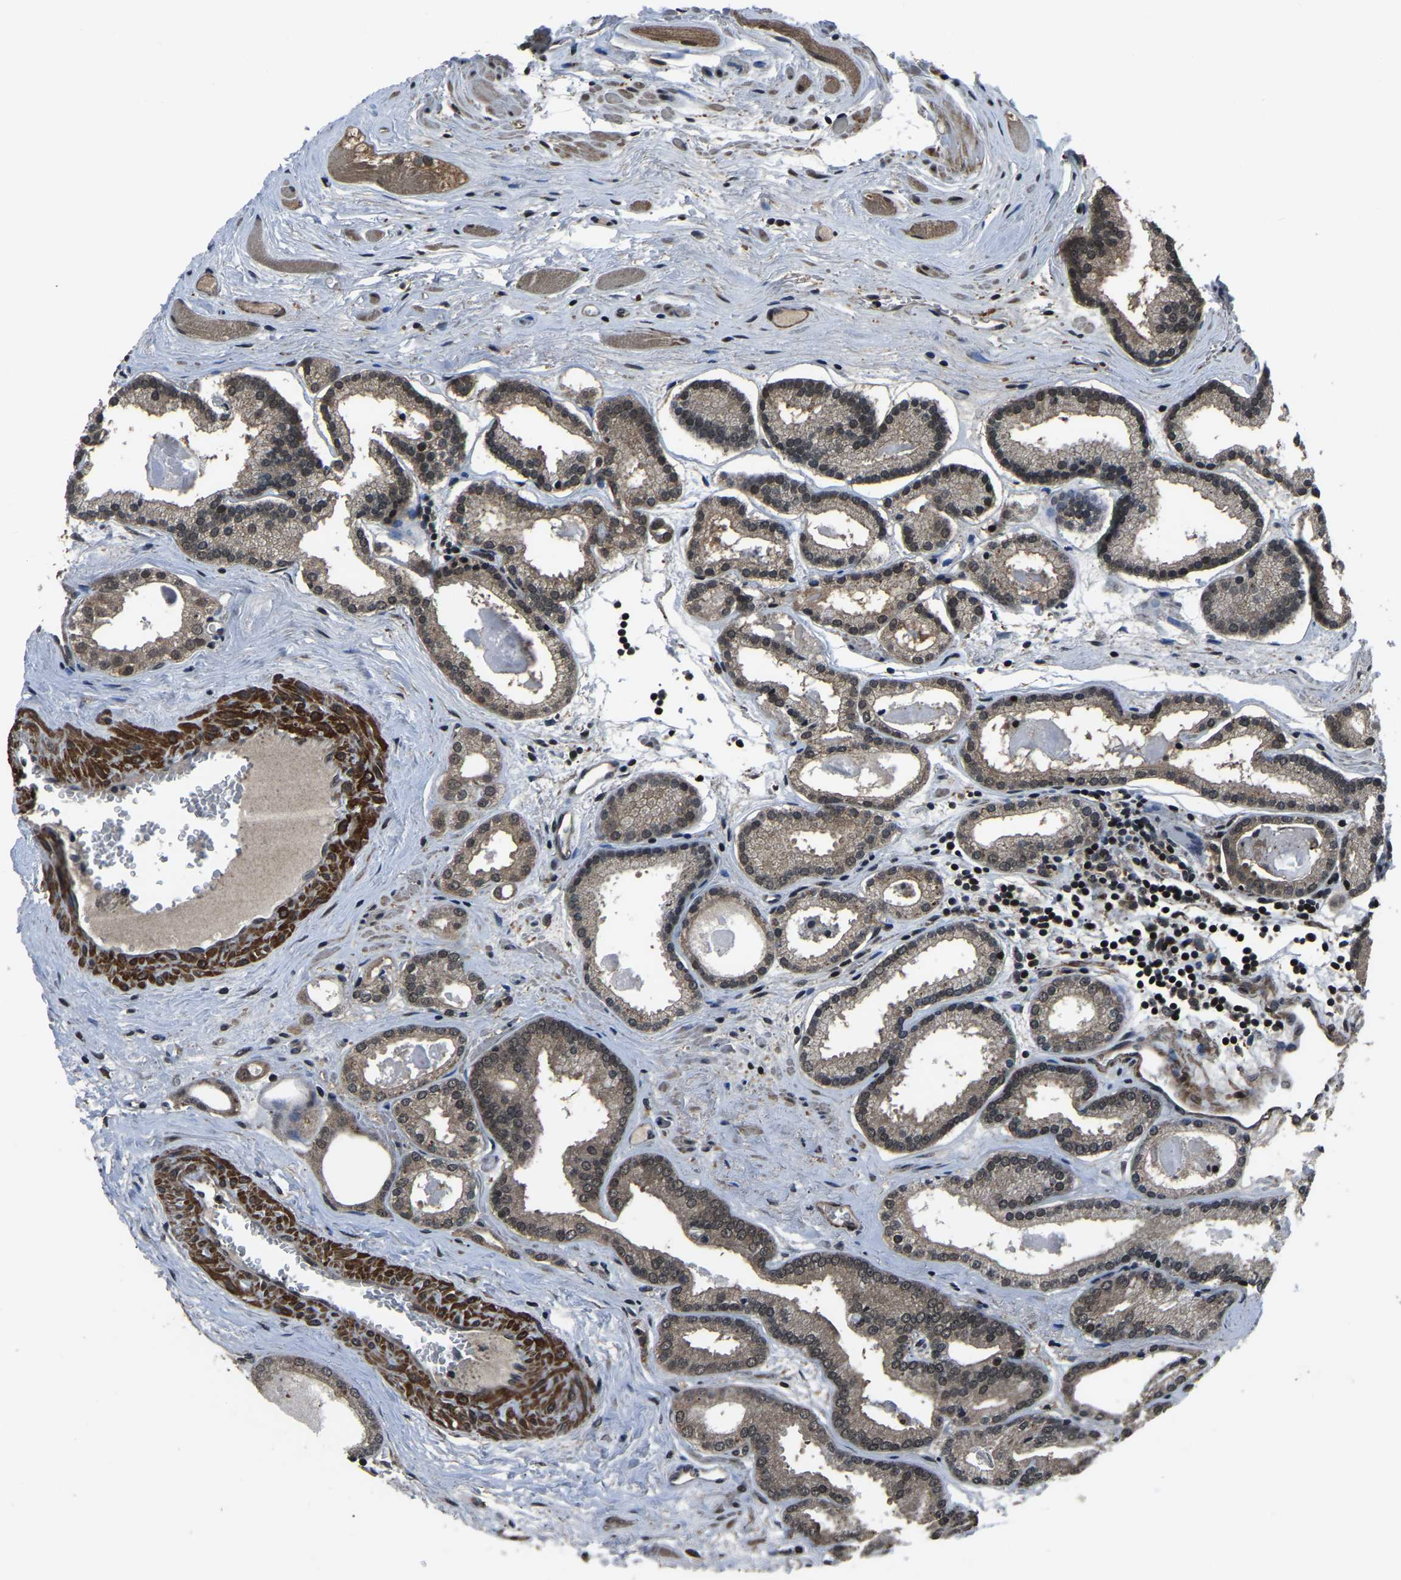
{"staining": {"intensity": "weak", "quantity": "<25%", "location": "cytoplasmic/membranous,nuclear"}, "tissue": "prostate cancer", "cell_type": "Tumor cells", "image_type": "cancer", "snomed": [{"axis": "morphology", "description": "Adenocarcinoma, Low grade"}, {"axis": "topography", "description": "Prostate"}], "caption": "Immunohistochemistry of prostate adenocarcinoma (low-grade) displays no expression in tumor cells.", "gene": "ANKIB1", "patient": {"sex": "male", "age": 59}}